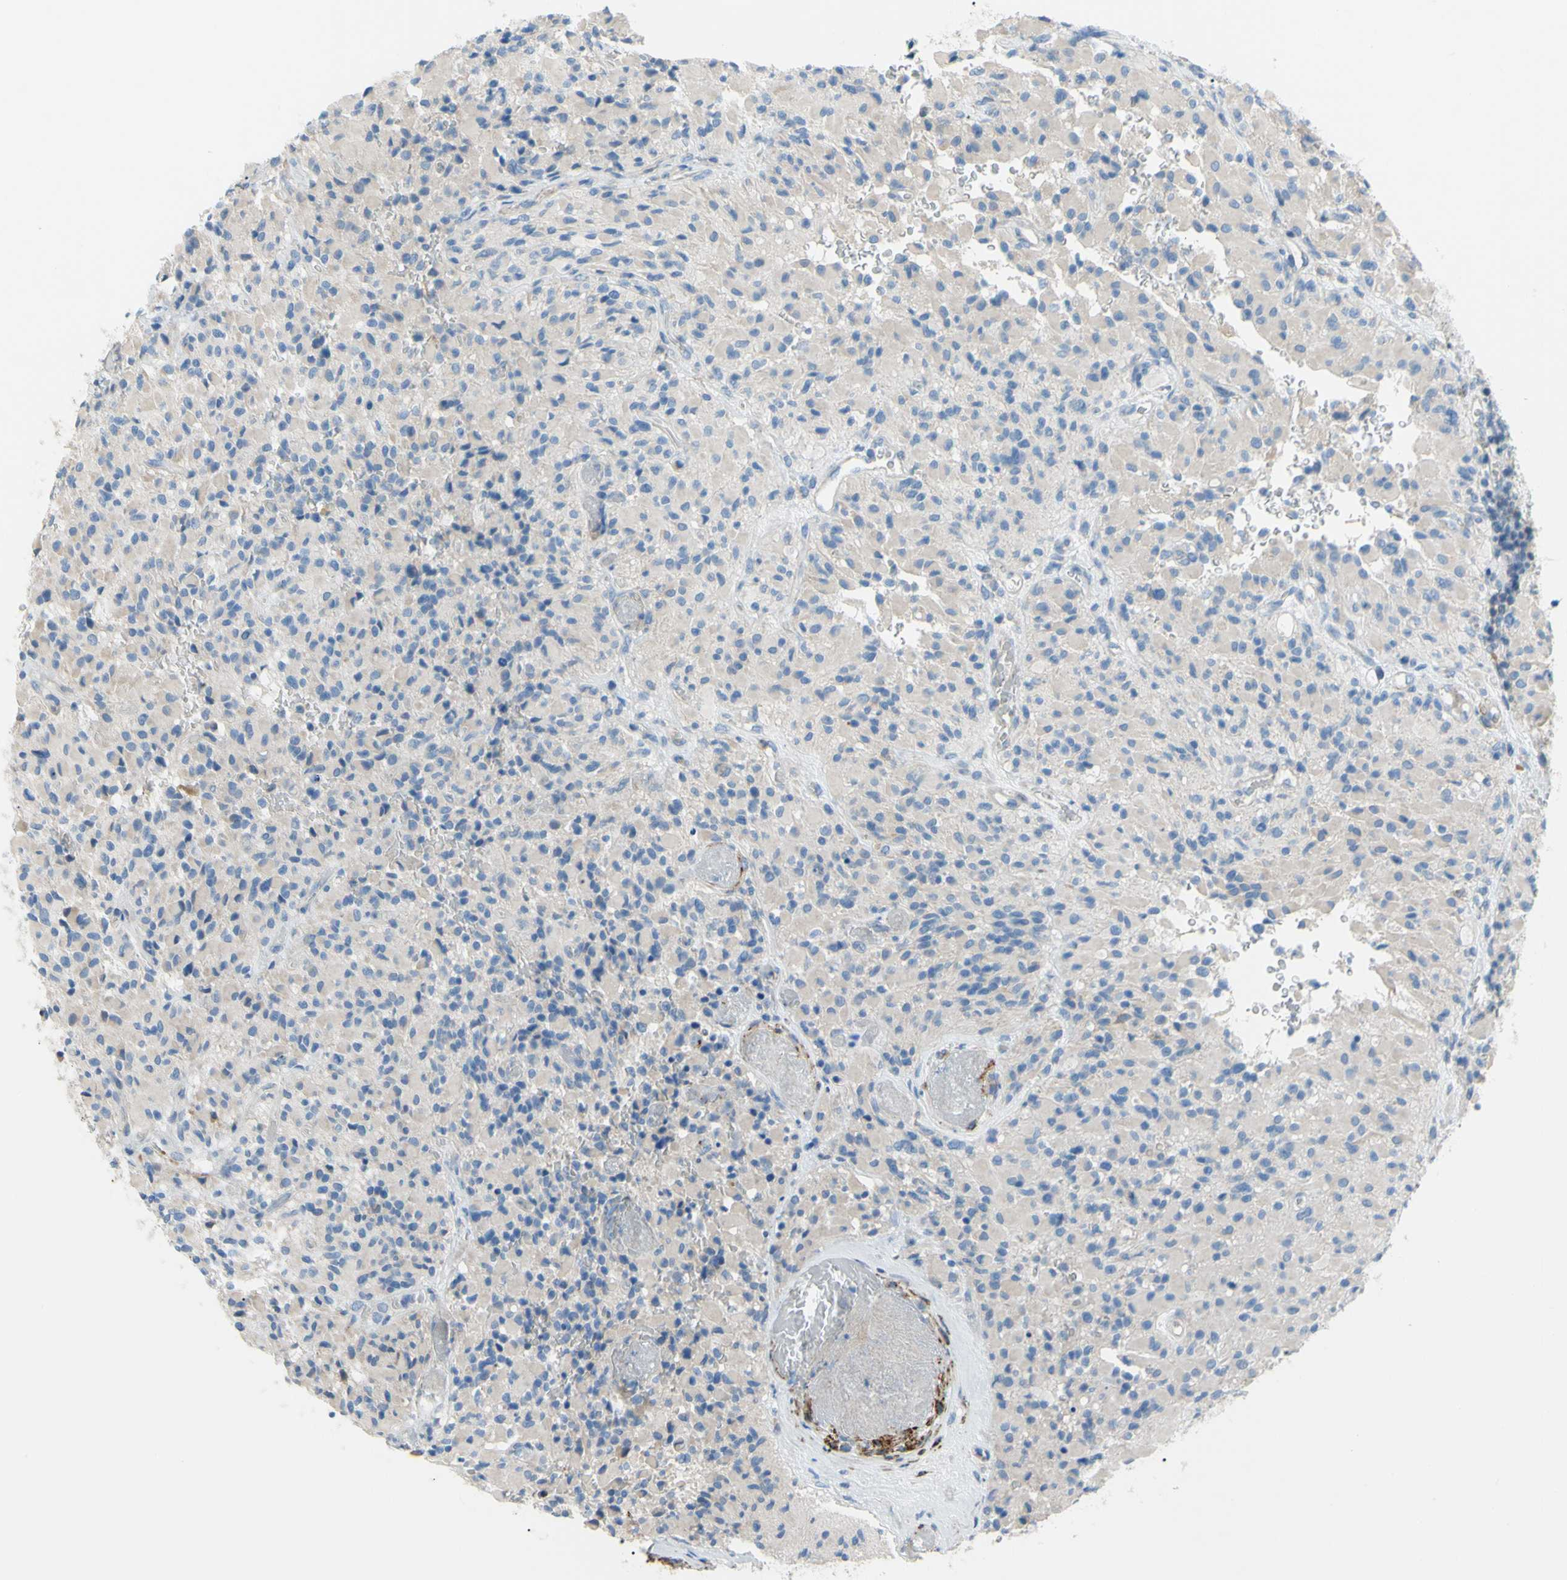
{"staining": {"intensity": "negative", "quantity": "none", "location": "none"}, "tissue": "glioma", "cell_type": "Tumor cells", "image_type": "cancer", "snomed": [{"axis": "morphology", "description": "Glioma, malignant, High grade"}, {"axis": "topography", "description": "Brain"}], "caption": "This photomicrograph is of high-grade glioma (malignant) stained with IHC to label a protein in brown with the nuclei are counter-stained blue. There is no expression in tumor cells.", "gene": "PRRG2", "patient": {"sex": "male", "age": 71}}